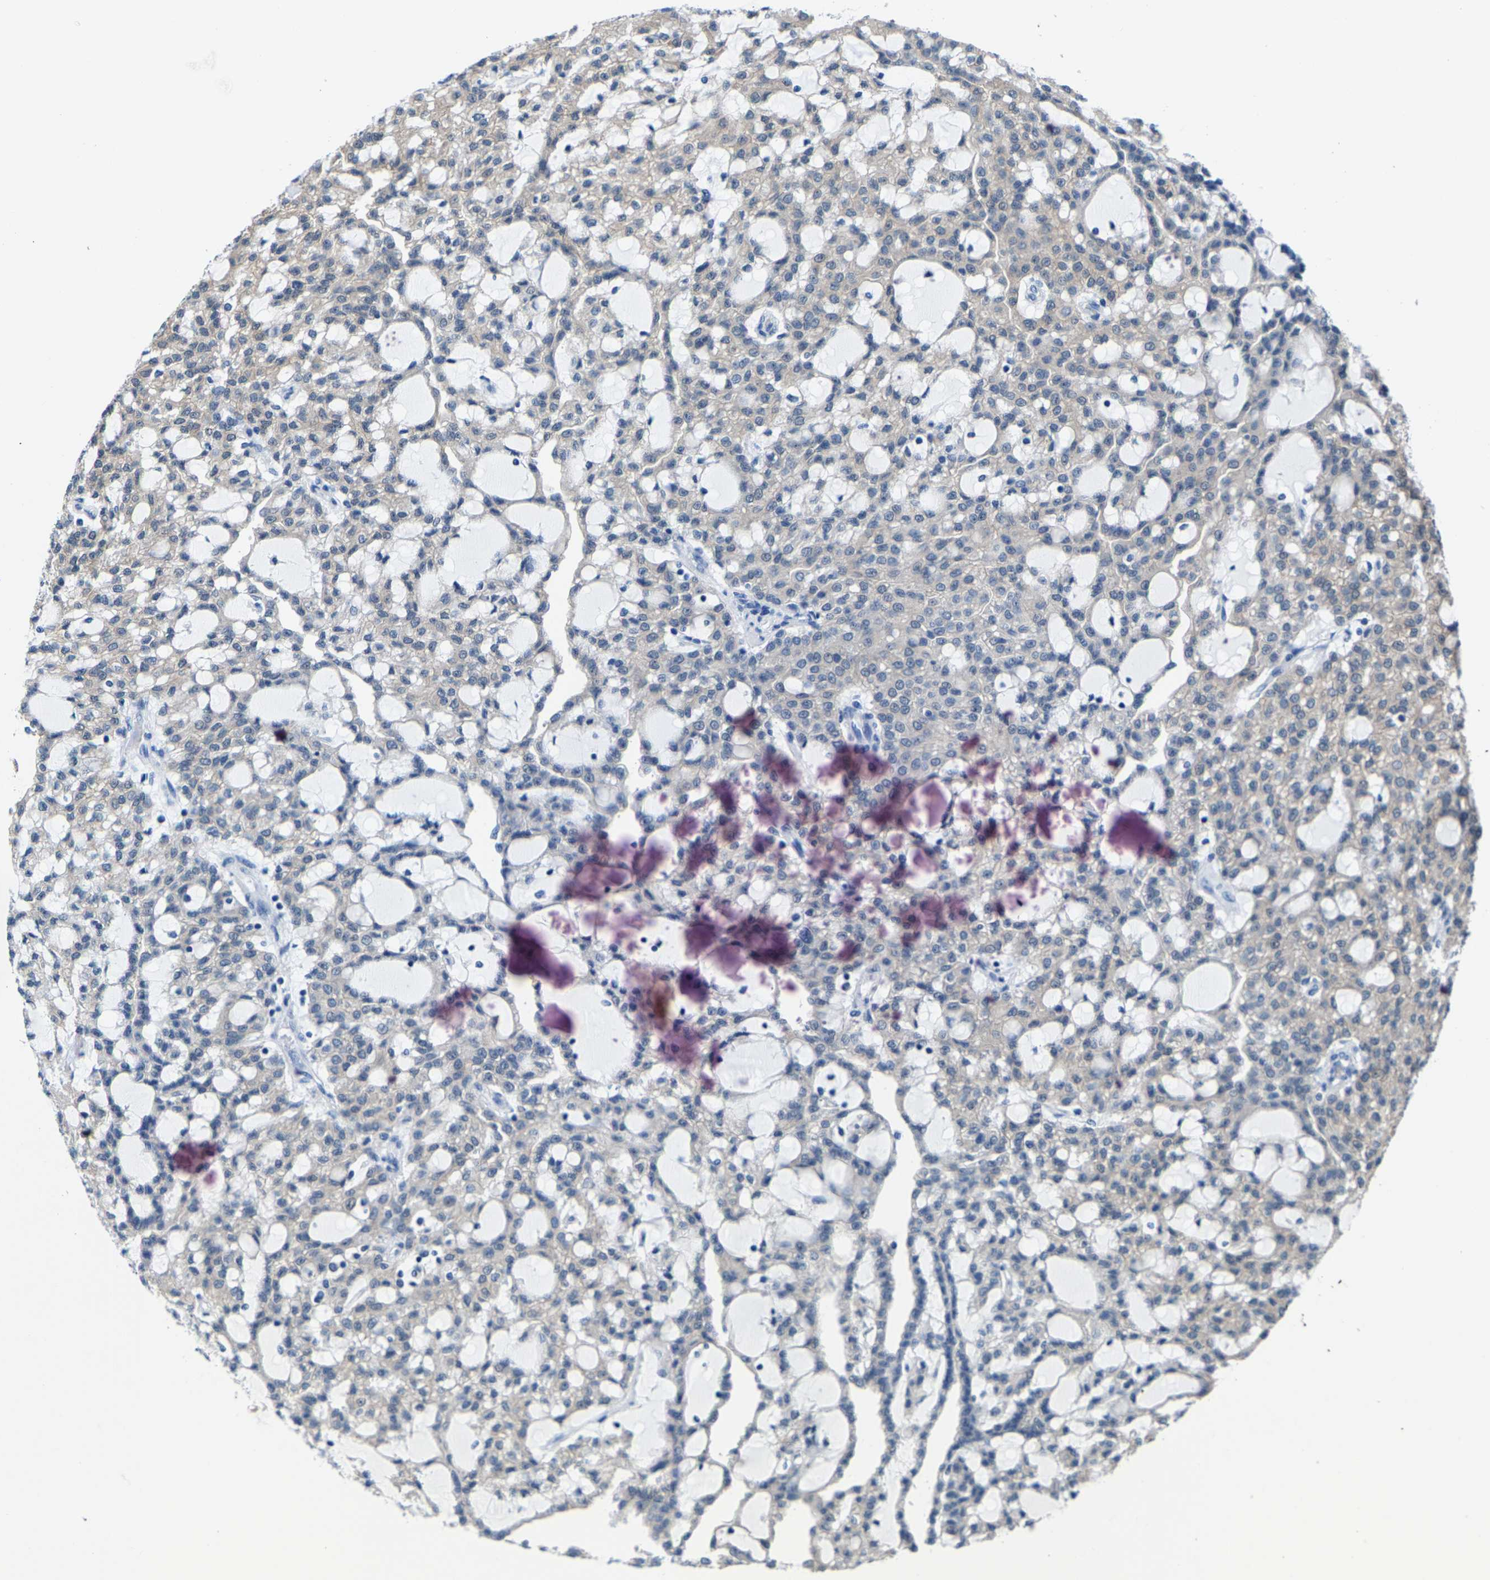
{"staining": {"intensity": "weak", "quantity": "<25%", "location": "cytoplasmic/membranous"}, "tissue": "renal cancer", "cell_type": "Tumor cells", "image_type": "cancer", "snomed": [{"axis": "morphology", "description": "Adenocarcinoma, NOS"}, {"axis": "topography", "description": "Kidney"}], "caption": "Tumor cells show no significant positivity in renal adenocarcinoma.", "gene": "SSH3", "patient": {"sex": "male", "age": 63}}